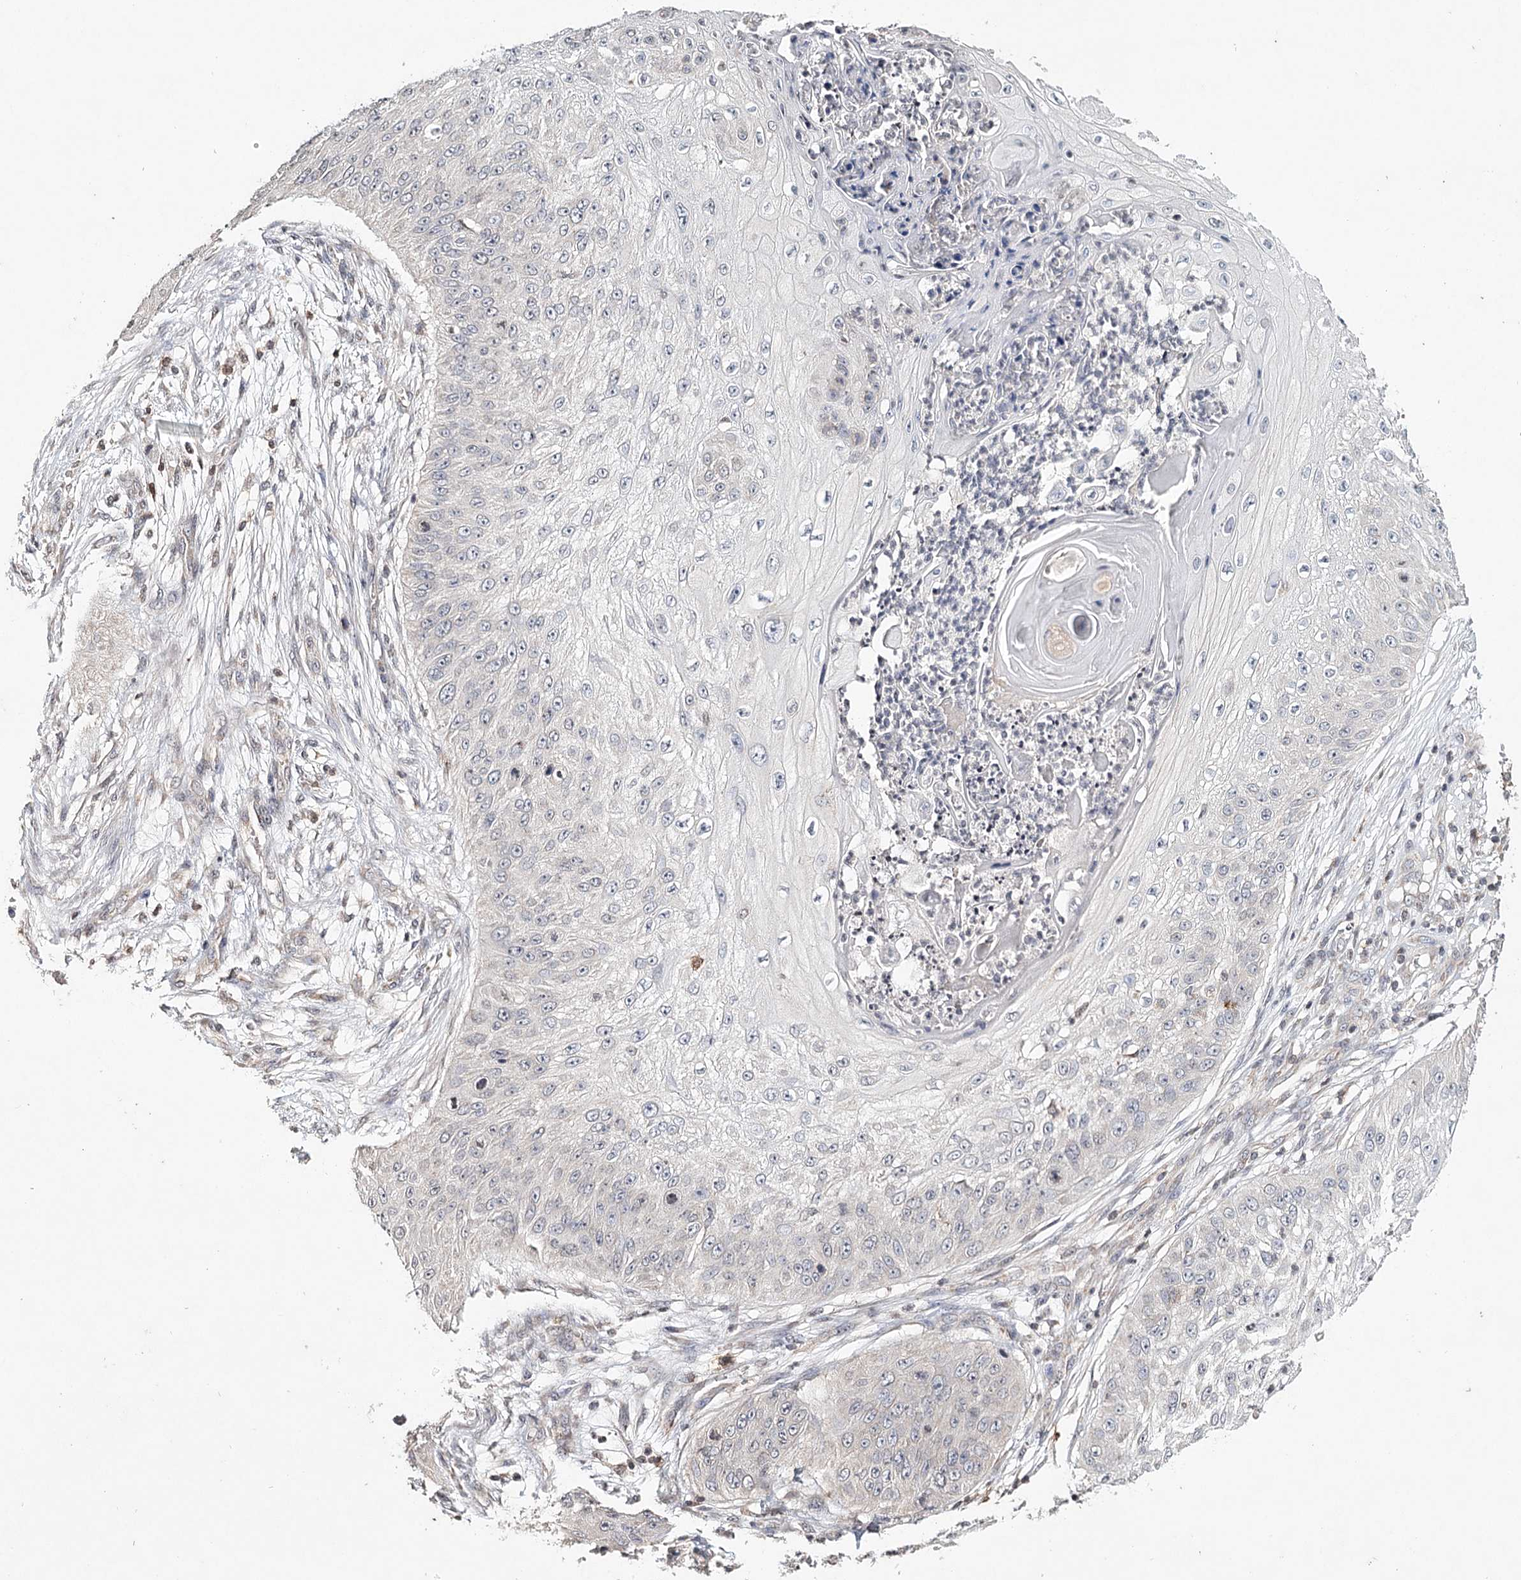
{"staining": {"intensity": "negative", "quantity": "none", "location": "none"}, "tissue": "skin cancer", "cell_type": "Tumor cells", "image_type": "cancer", "snomed": [{"axis": "morphology", "description": "Squamous cell carcinoma, NOS"}, {"axis": "topography", "description": "Skin"}], "caption": "This is a image of immunohistochemistry staining of skin squamous cell carcinoma, which shows no expression in tumor cells. (DAB (3,3'-diaminobenzidine) immunohistochemistry, high magnification).", "gene": "ICOS", "patient": {"sex": "female", "age": 80}}